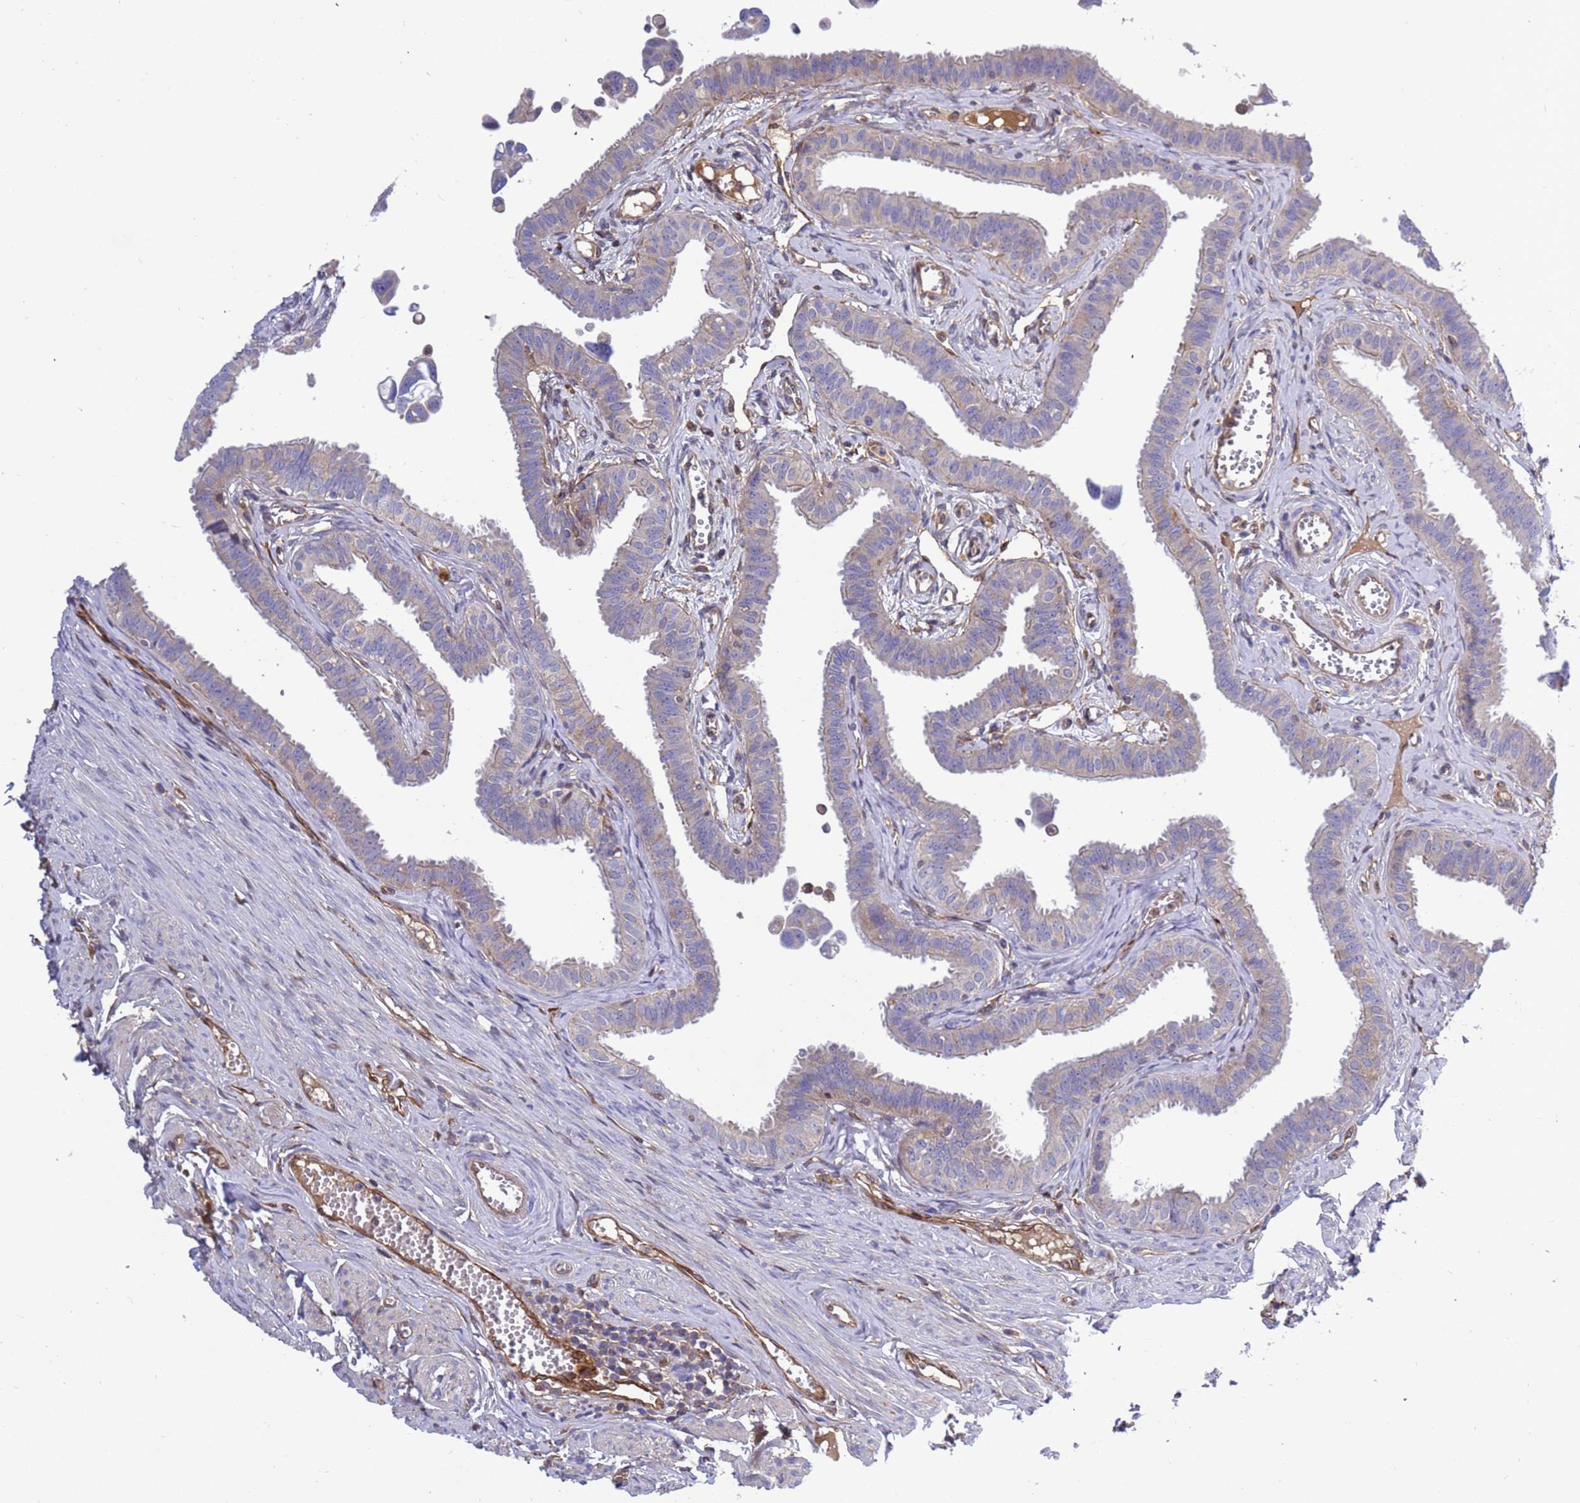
{"staining": {"intensity": "weak", "quantity": "25%-75%", "location": "cytoplasmic/membranous"}, "tissue": "fallopian tube", "cell_type": "Glandular cells", "image_type": "normal", "snomed": [{"axis": "morphology", "description": "Normal tissue, NOS"}, {"axis": "morphology", "description": "Carcinoma, NOS"}, {"axis": "topography", "description": "Fallopian tube"}, {"axis": "topography", "description": "Ovary"}], "caption": "Immunohistochemical staining of benign human fallopian tube reveals weak cytoplasmic/membranous protein positivity in approximately 25%-75% of glandular cells.", "gene": "FOXRED1", "patient": {"sex": "female", "age": 59}}